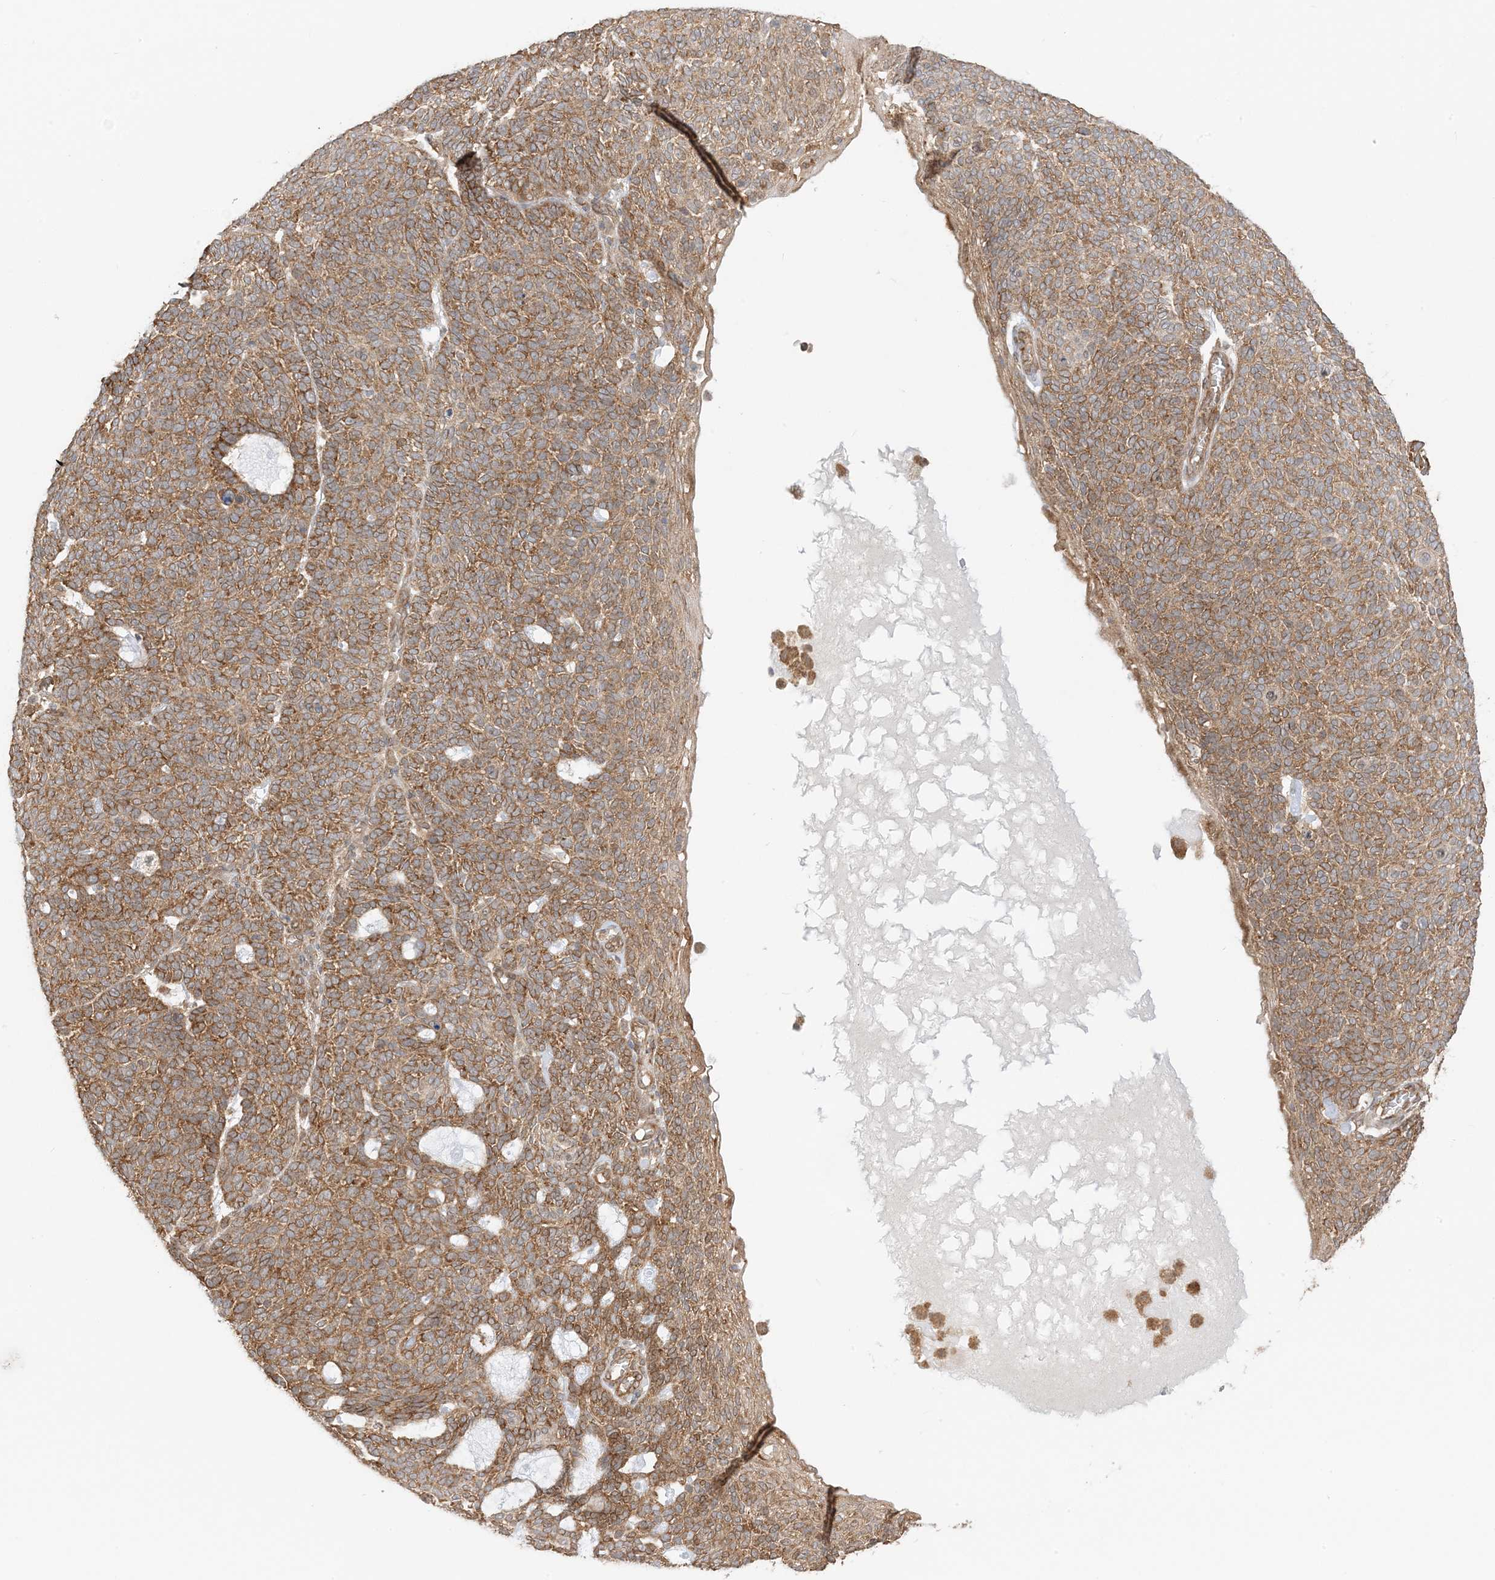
{"staining": {"intensity": "moderate", "quantity": ">75%", "location": "cytoplasmic/membranous"}, "tissue": "skin cancer", "cell_type": "Tumor cells", "image_type": "cancer", "snomed": [{"axis": "morphology", "description": "Squamous cell carcinoma, NOS"}, {"axis": "topography", "description": "Skin"}], "caption": "Immunohistochemistry (IHC) (DAB) staining of human skin cancer demonstrates moderate cytoplasmic/membranous protein staining in about >75% of tumor cells.", "gene": "UBAP2L", "patient": {"sex": "female", "age": 90}}